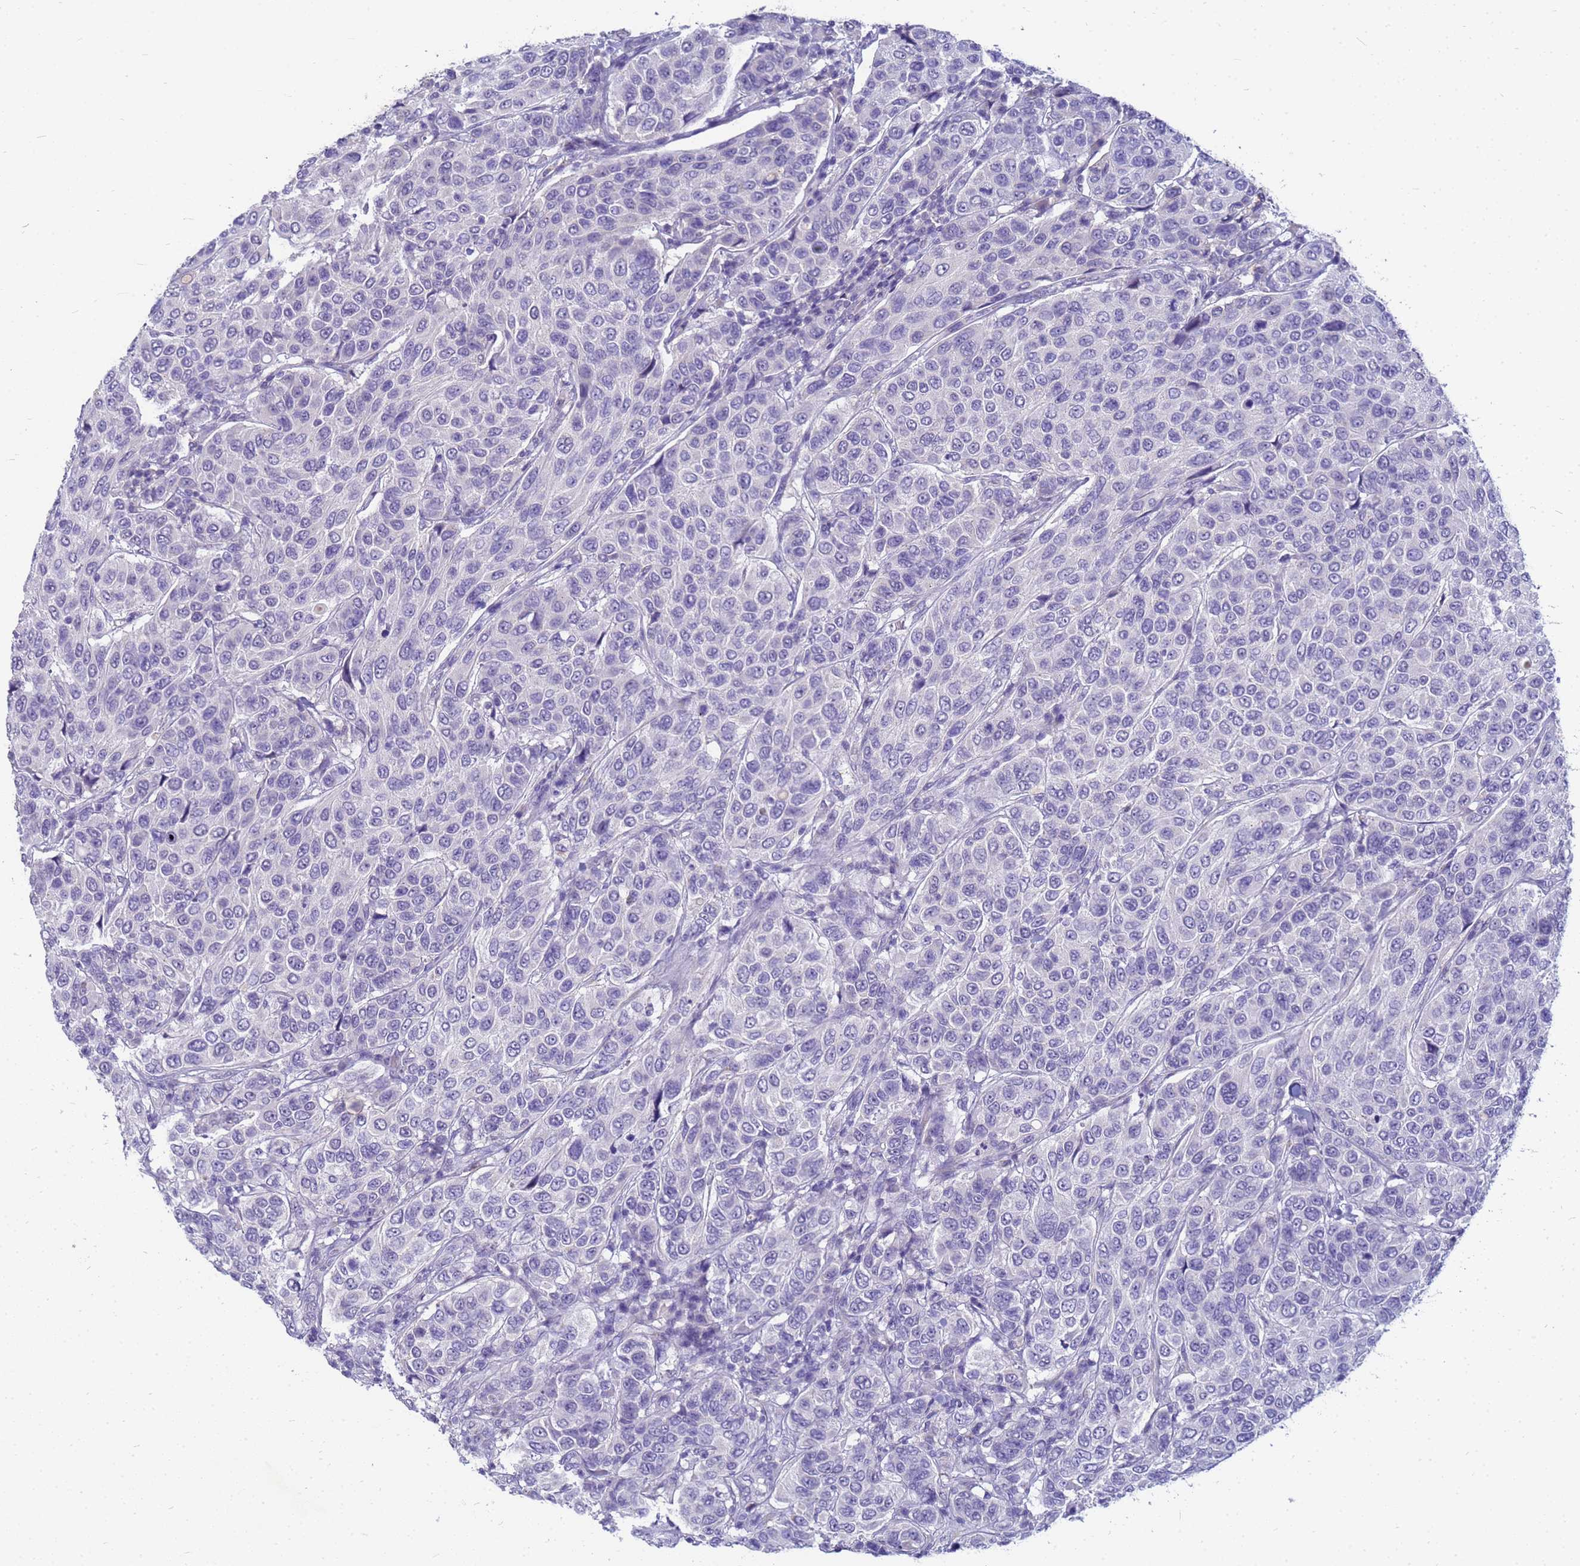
{"staining": {"intensity": "negative", "quantity": "none", "location": "none"}, "tissue": "breast cancer", "cell_type": "Tumor cells", "image_type": "cancer", "snomed": [{"axis": "morphology", "description": "Duct carcinoma"}, {"axis": "topography", "description": "Breast"}], "caption": "This photomicrograph is of invasive ductal carcinoma (breast) stained with IHC to label a protein in brown with the nuclei are counter-stained blue. There is no staining in tumor cells.", "gene": "B3GNT8", "patient": {"sex": "female", "age": 55}}